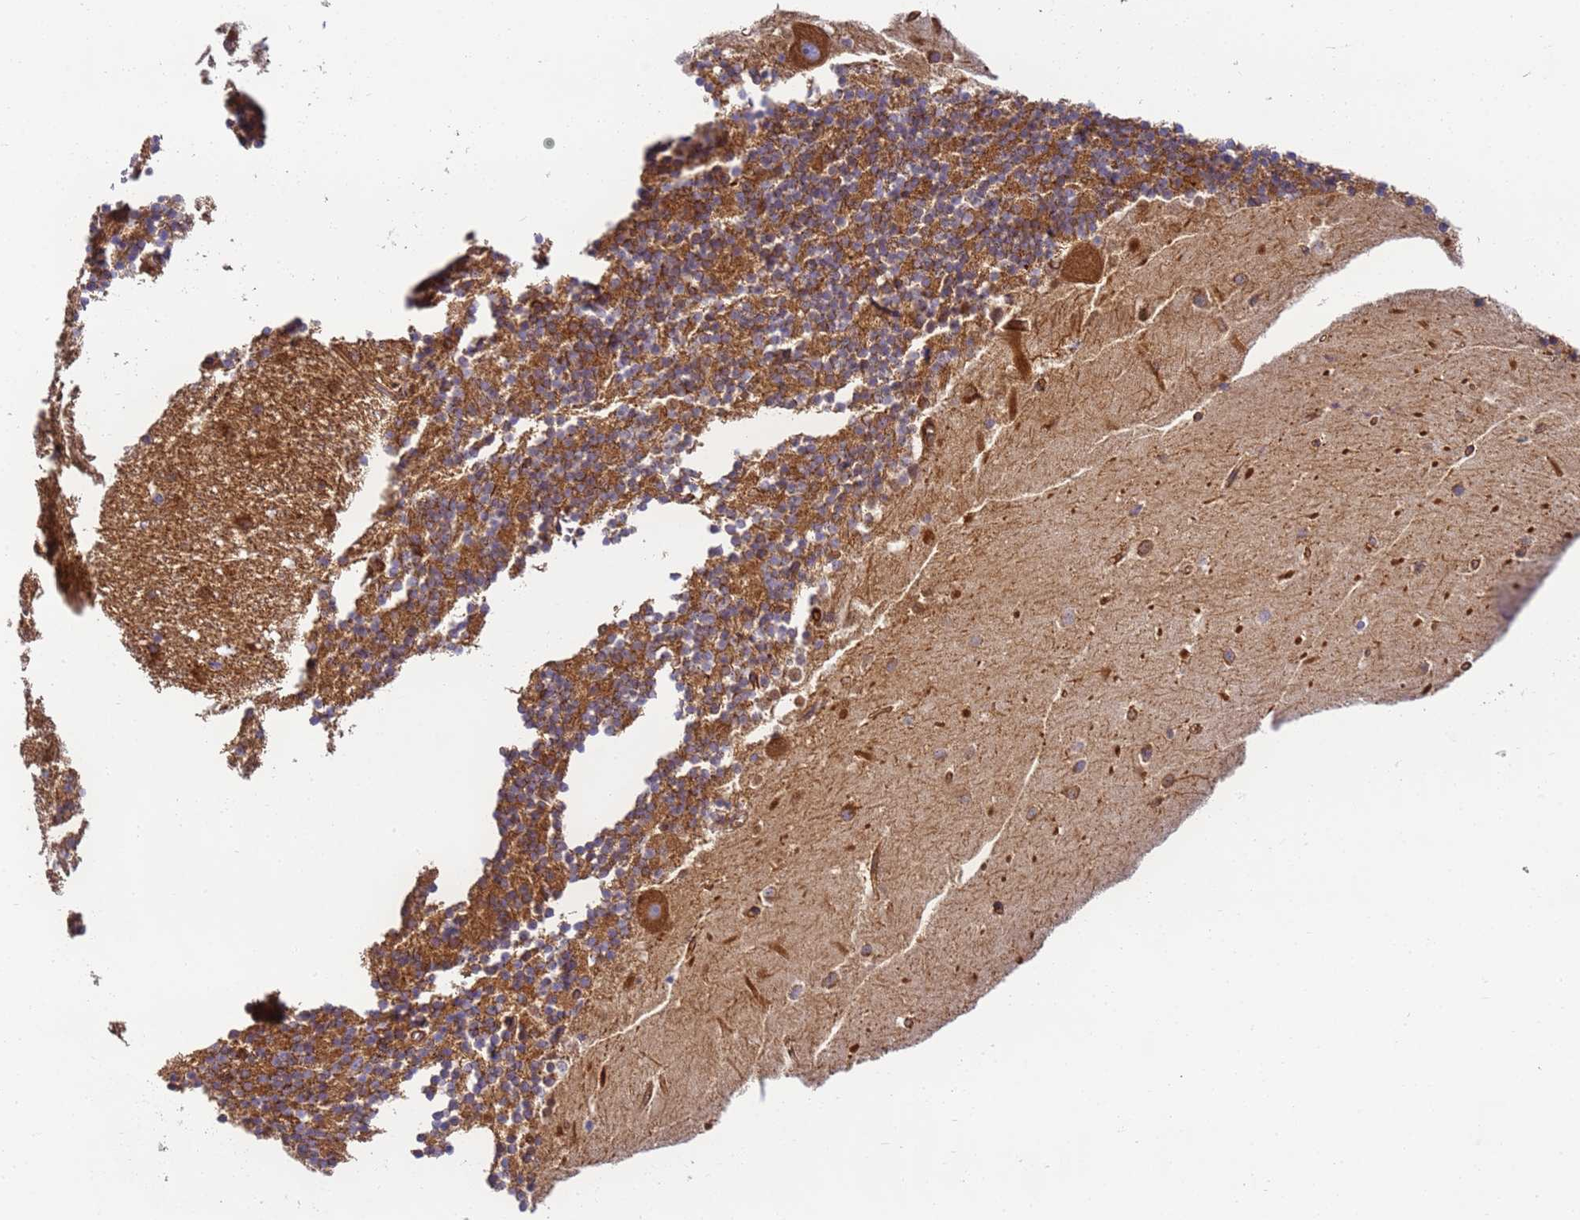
{"staining": {"intensity": "moderate", "quantity": ">75%", "location": "cytoplasmic/membranous"}, "tissue": "cerebellum", "cell_type": "Cells in granular layer", "image_type": "normal", "snomed": [{"axis": "morphology", "description": "Normal tissue, NOS"}, {"axis": "topography", "description": "Cerebellum"}], "caption": "Cells in granular layer display medium levels of moderate cytoplasmic/membranous expression in about >75% of cells in normal human cerebellum.", "gene": "DYNC1I2", "patient": {"sex": "male", "age": 54}}